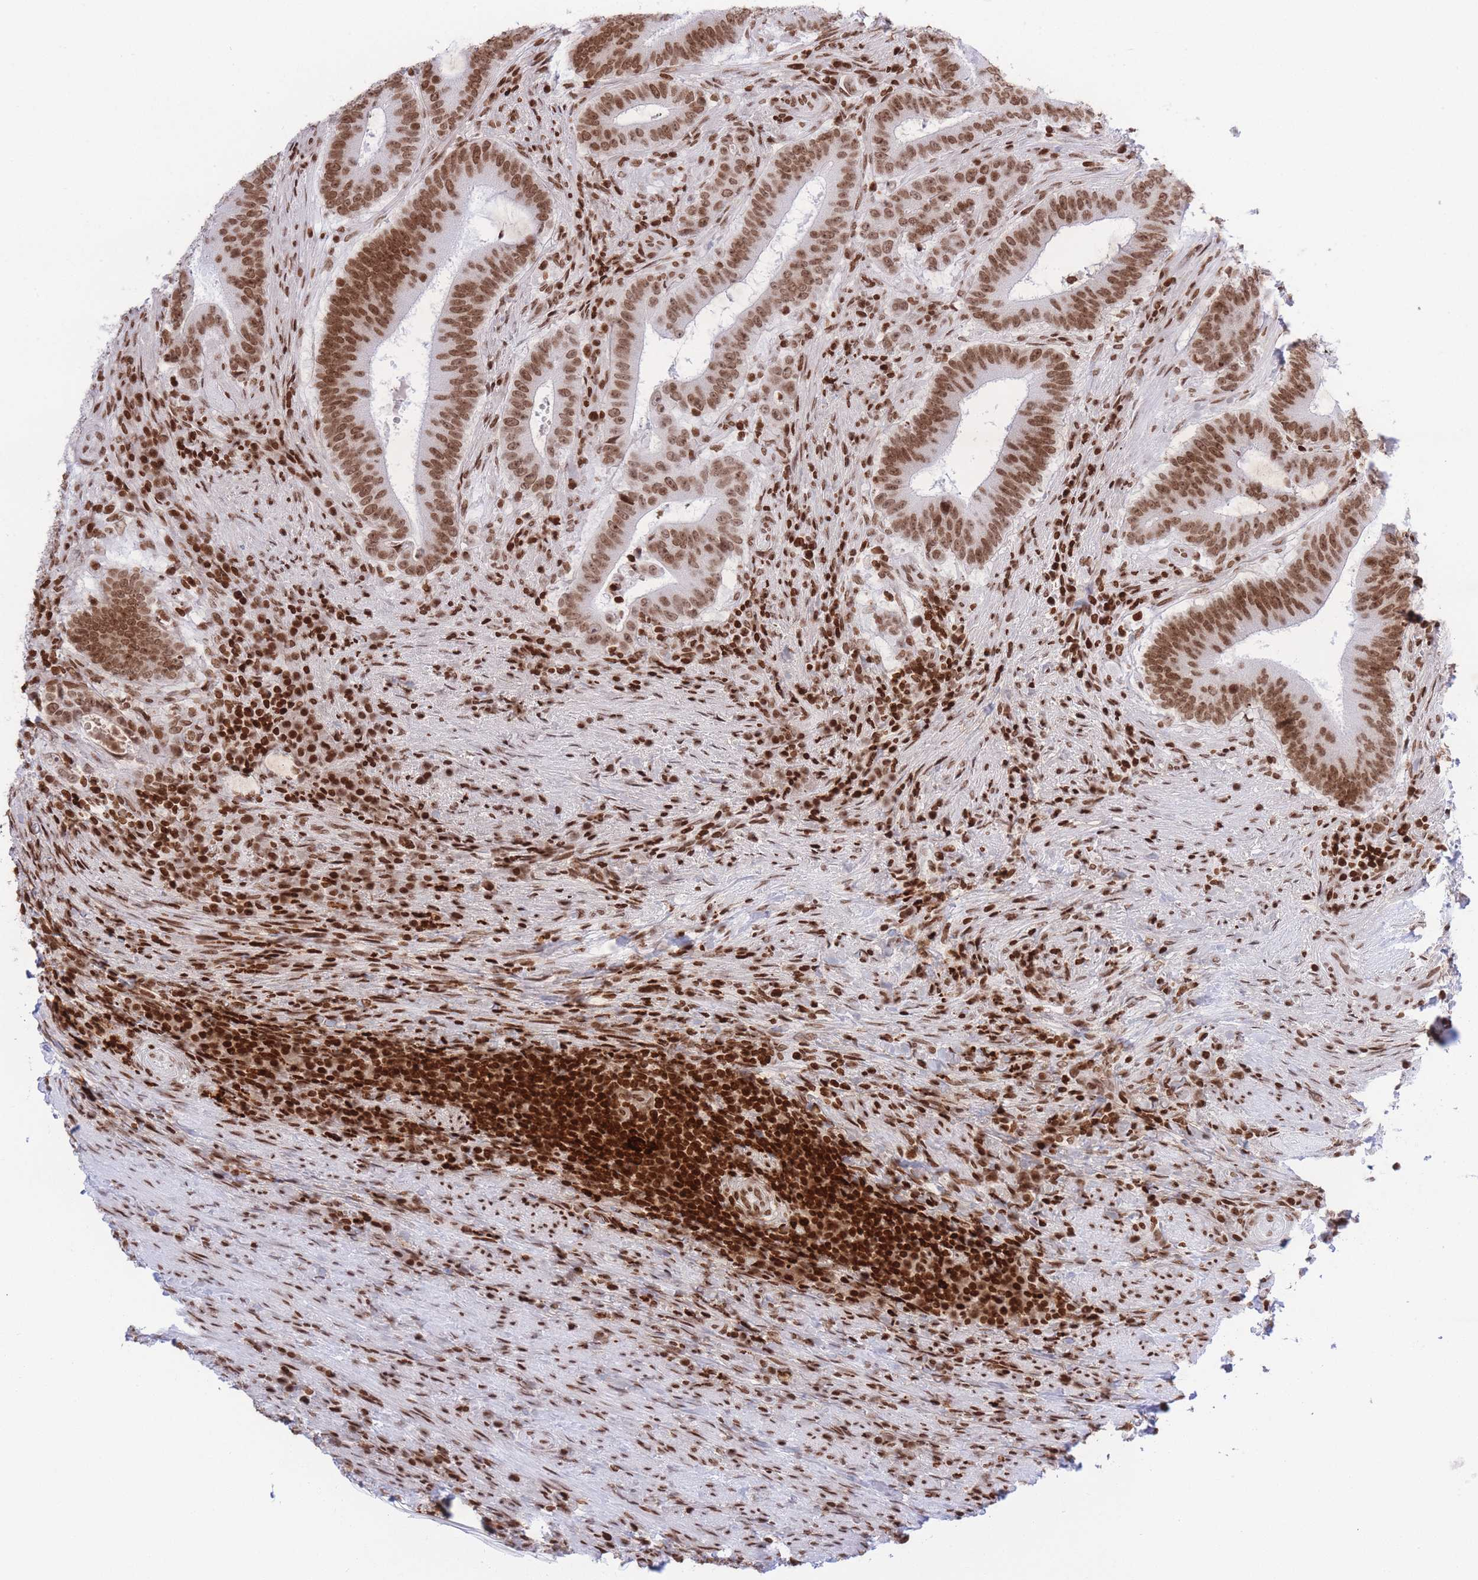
{"staining": {"intensity": "moderate", "quantity": ">75%", "location": "nuclear"}, "tissue": "colorectal cancer", "cell_type": "Tumor cells", "image_type": "cancer", "snomed": [{"axis": "morphology", "description": "Adenocarcinoma, NOS"}, {"axis": "topography", "description": "Colon"}], "caption": "There is medium levels of moderate nuclear staining in tumor cells of adenocarcinoma (colorectal), as demonstrated by immunohistochemical staining (brown color).", "gene": "H2BC11", "patient": {"sex": "female", "age": 43}}